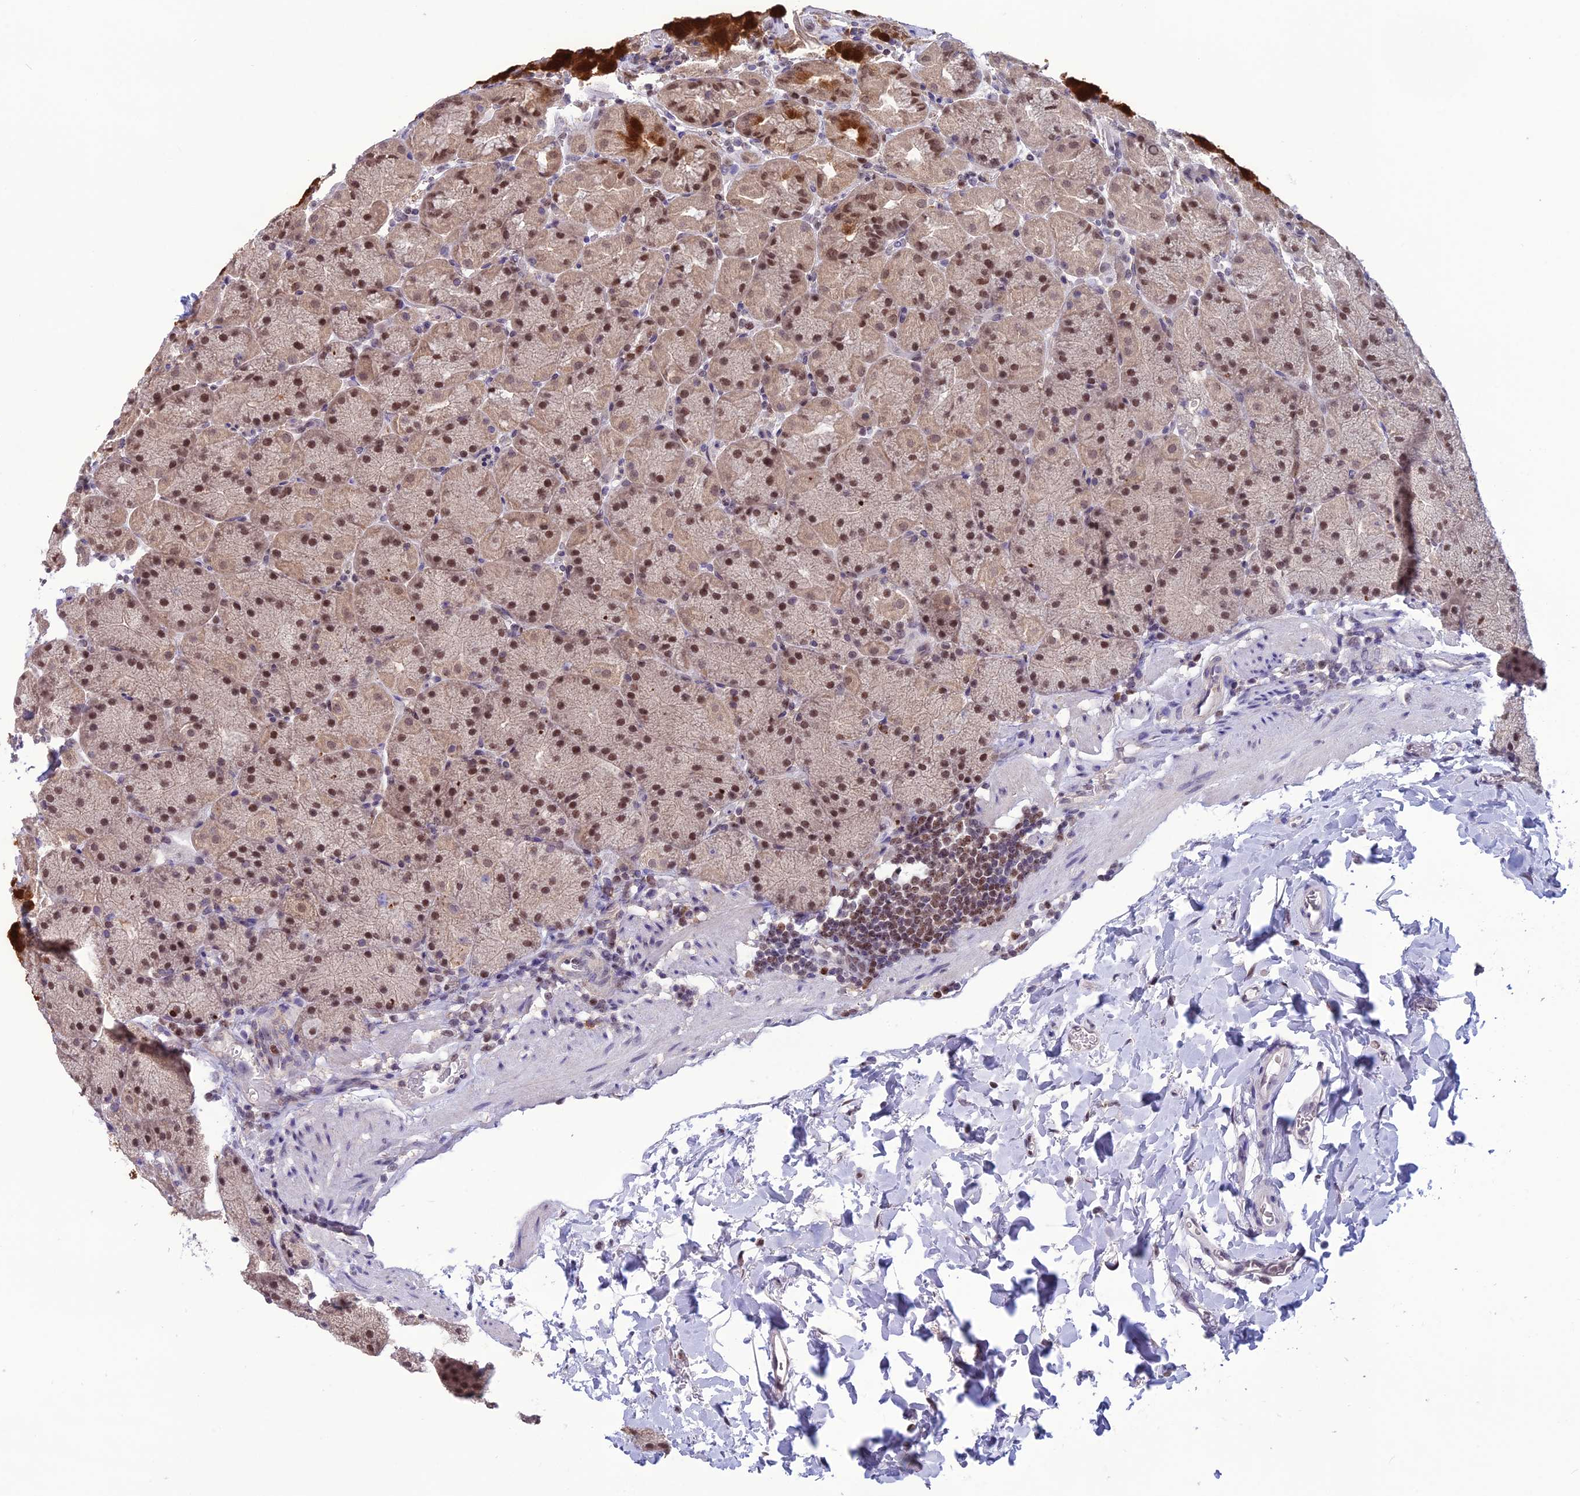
{"staining": {"intensity": "strong", "quantity": "25%-75%", "location": "cytoplasmic/membranous,nuclear"}, "tissue": "stomach", "cell_type": "Glandular cells", "image_type": "normal", "snomed": [{"axis": "morphology", "description": "Normal tissue, NOS"}, {"axis": "topography", "description": "Stomach, upper"}, {"axis": "topography", "description": "Stomach, lower"}], "caption": "IHC of normal human stomach displays high levels of strong cytoplasmic/membranous,nuclear expression in about 25%-75% of glandular cells.", "gene": "MIS12", "patient": {"sex": "male", "age": 67}}